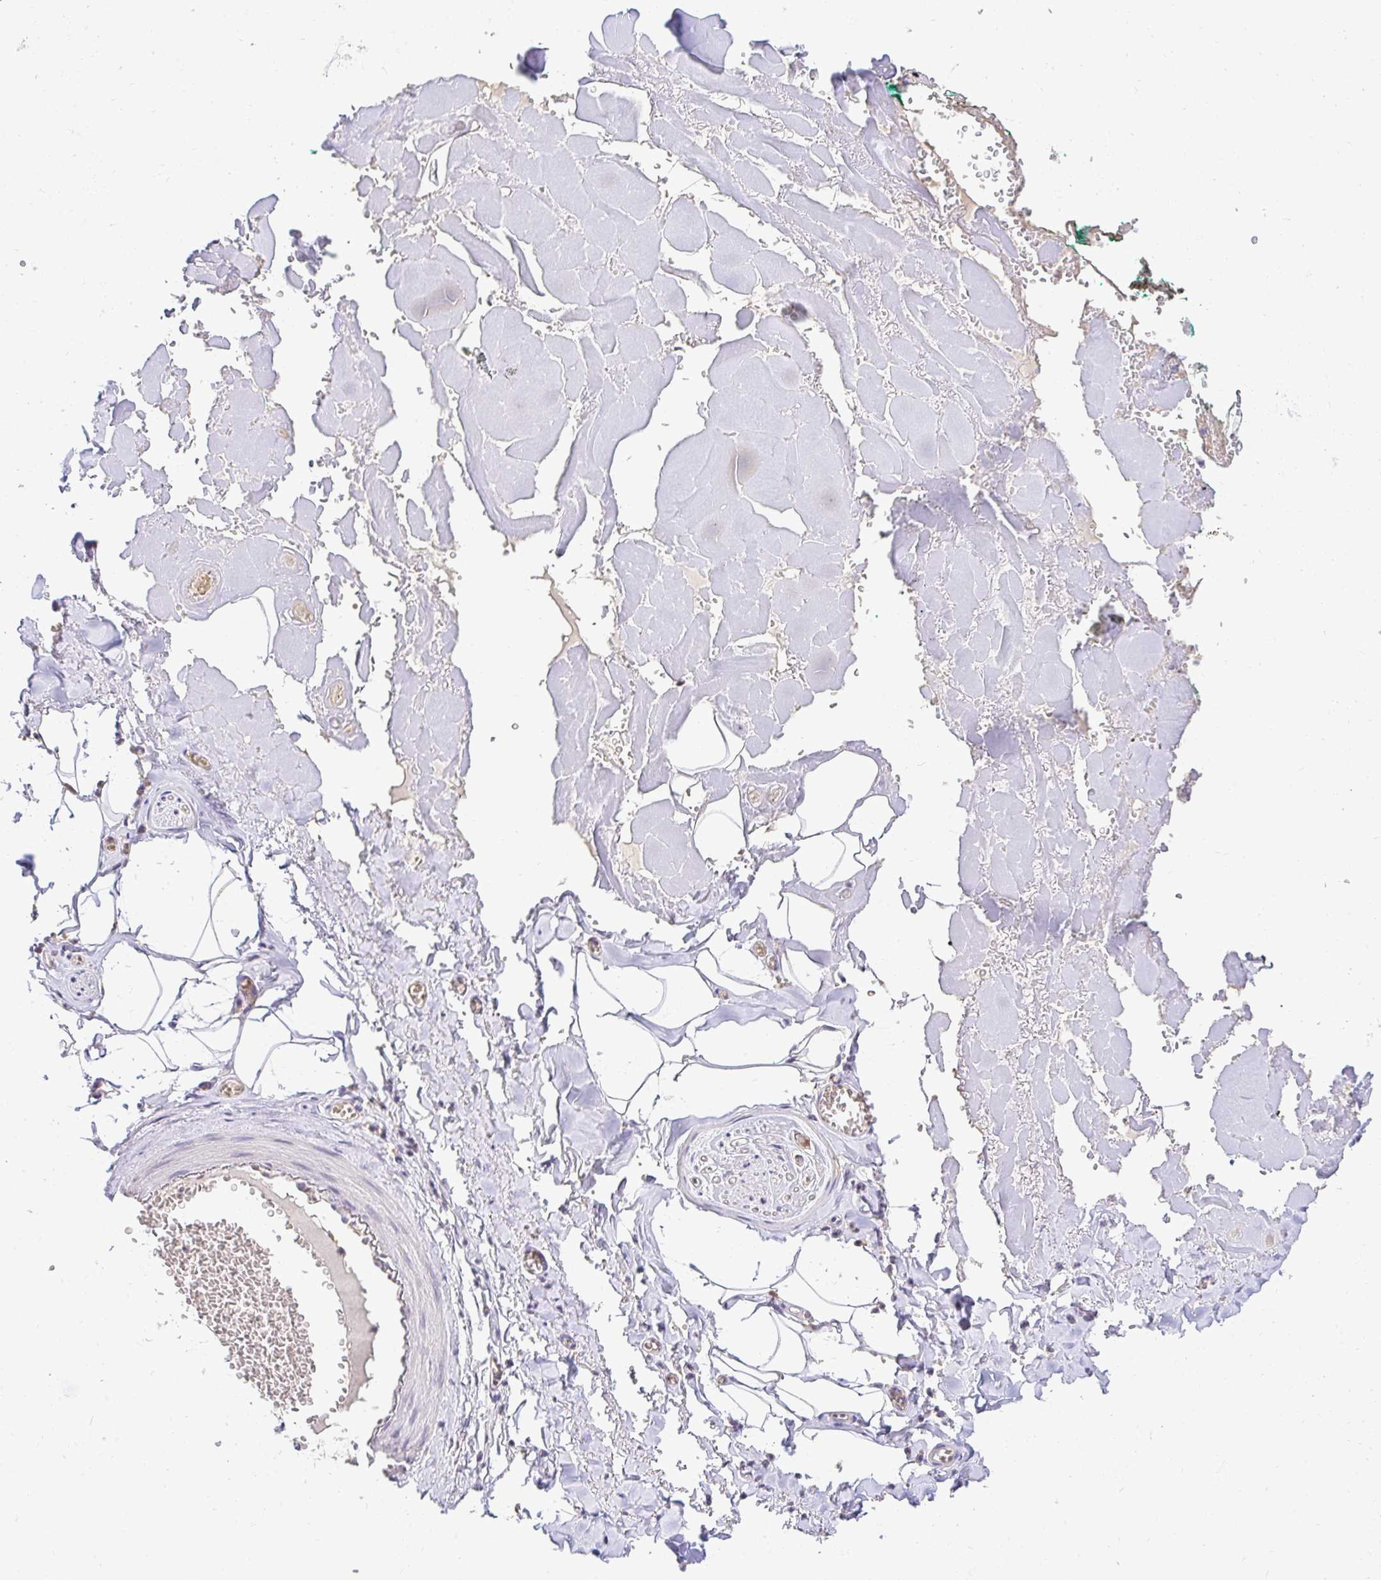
{"staining": {"intensity": "negative", "quantity": "none", "location": "none"}, "tissue": "adipose tissue", "cell_type": "Adipocytes", "image_type": "normal", "snomed": [{"axis": "morphology", "description": "Normal tissue, NOS"}, {"axis": "topography", "description": "Vulva"}, {"axis": "topography", "description": "Peripheral nerve tissue"}], "caption": "This is a image of immunohistochemistry staining of normal adipose tissue, which shows no expression in adipocytes.", "gene": "PSMA4", "patient": {"sex": "female", "age": 66}}